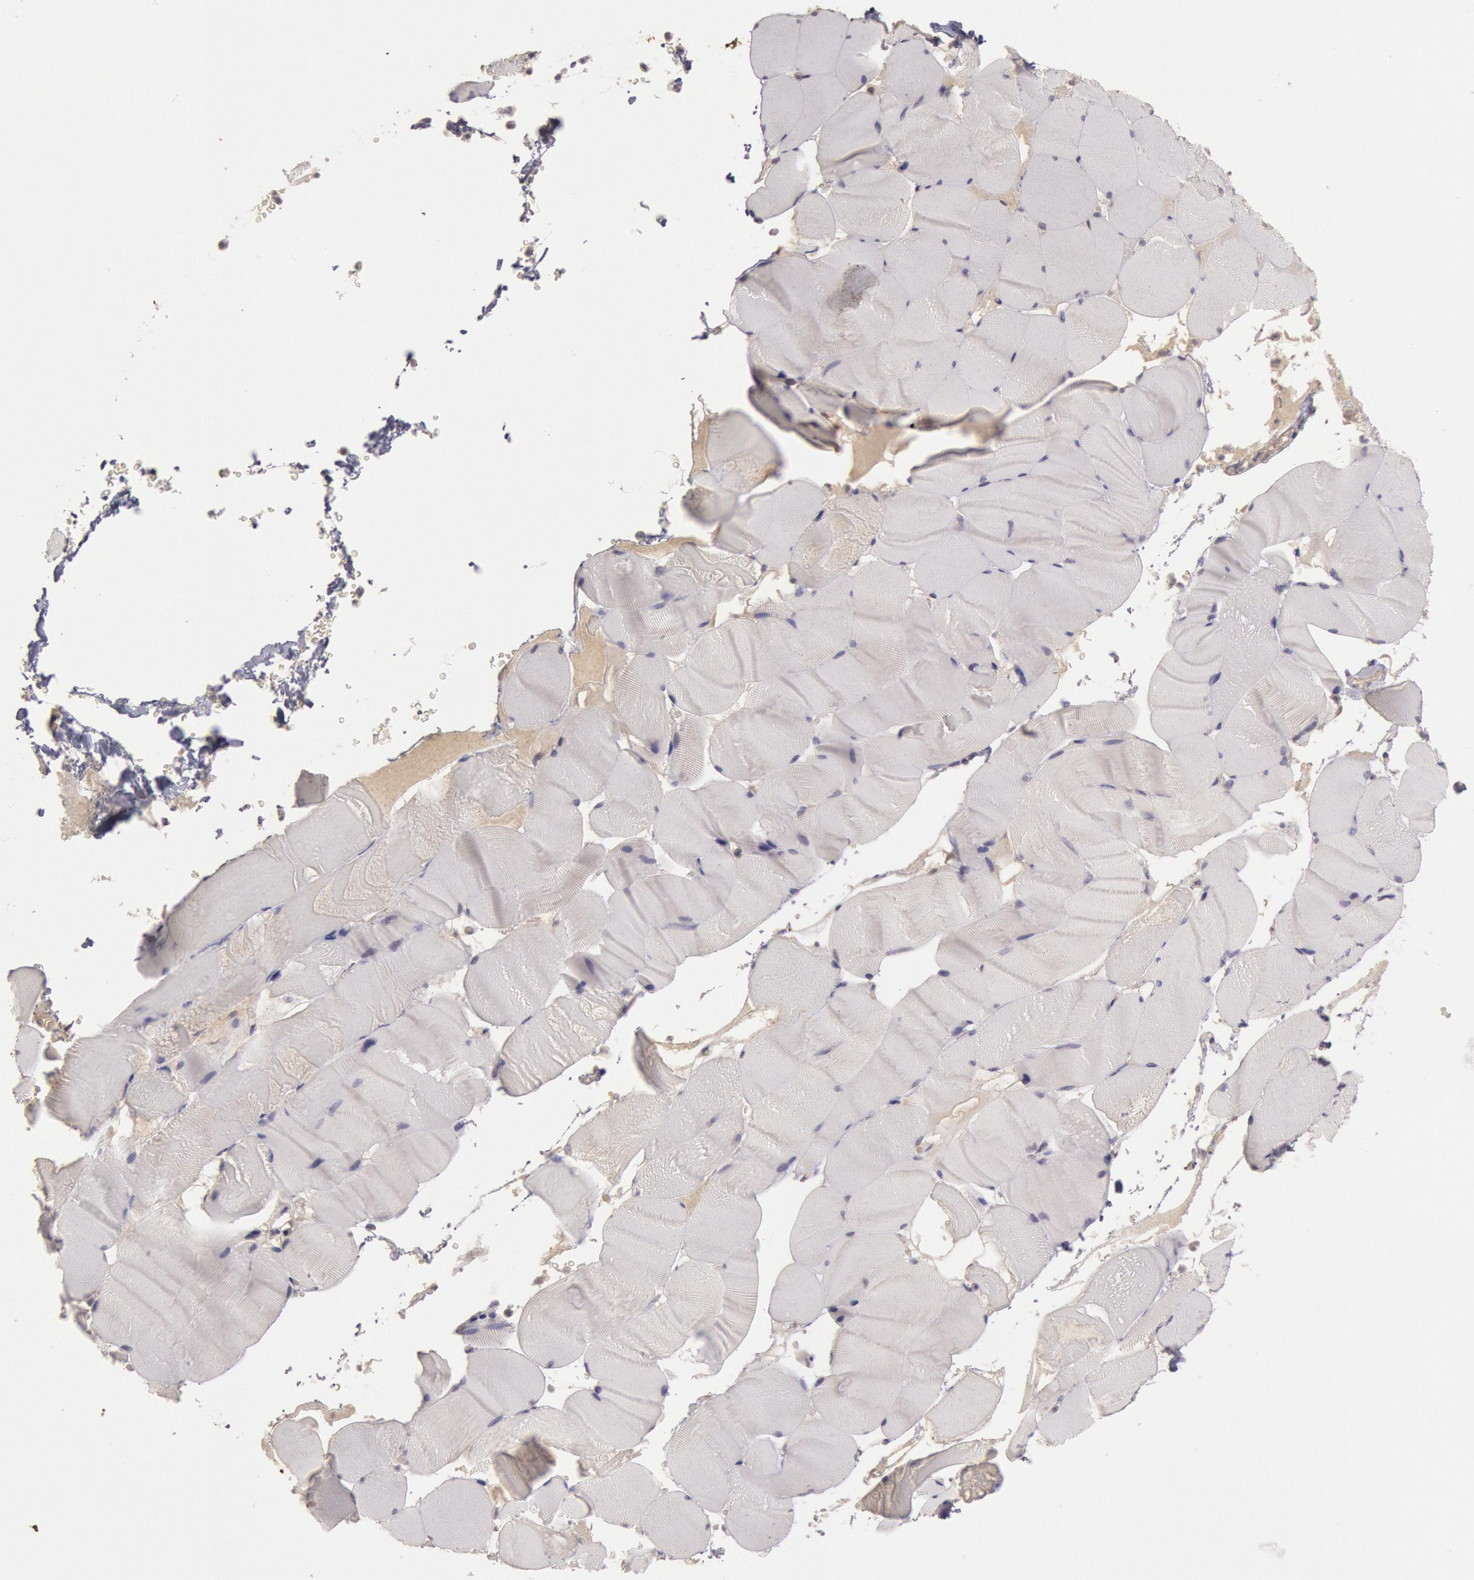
{"staining": {"intensity": "negative", "quantity": "none", "location": "none"}, "tissue": "skeletal muscle", "cell_type": "Myocytes", "image_type": "normal", "snomed": [{"axis": "morphology", "description": "Normal tissue, NOS"}, {"axis": "topography", "description": "Skeletal muscle"}], "caption": "Myocytes show no significant expression in normal skeletal muscle. The staining is performed using DAB brown chromogen with nuclei counter-stained in using hematoxylin.", "gene": "ZFP36L1", "patient": {"sex": "male", "age": 62}}